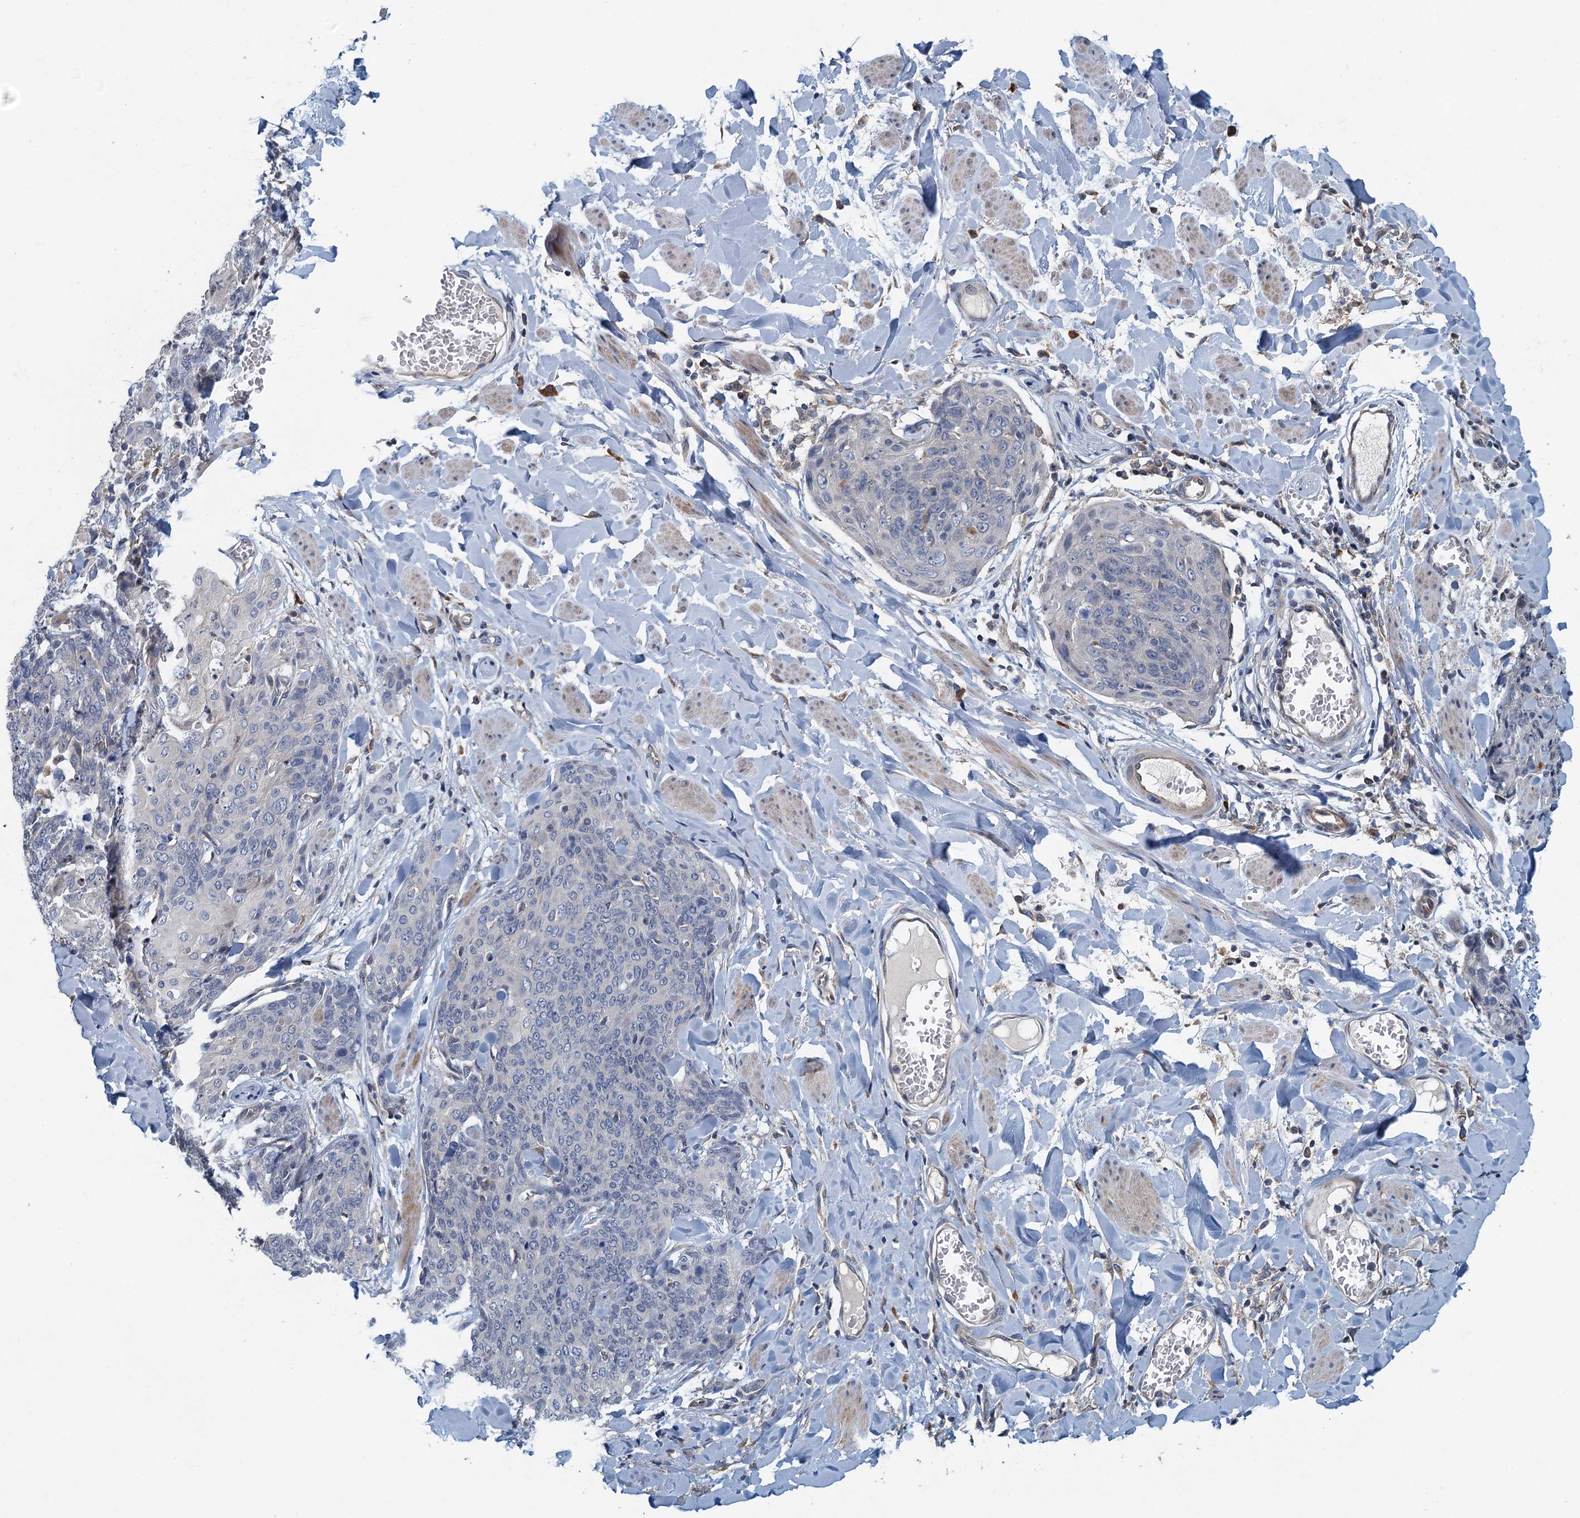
{"staining": {"intensity": "negative", "quantity": "none", "location": "none"}, "tissue": "skin cancer", "cell_type": "Tumor cells", "image_type": "cancer", "snomed": [{"axis": "morphology", "description": "Squamous cell carcinoma, NOS"}, {"axis": "topography", "description": "Skin"}, {"axis": "topography", "description": "Vulva"}], "caption": "Immunohistochemical staining of skin cancer demonstrates no significant expression in tumor cells.", "gene": "ALG2", "patient": {"sex": "female", "age": 85}}